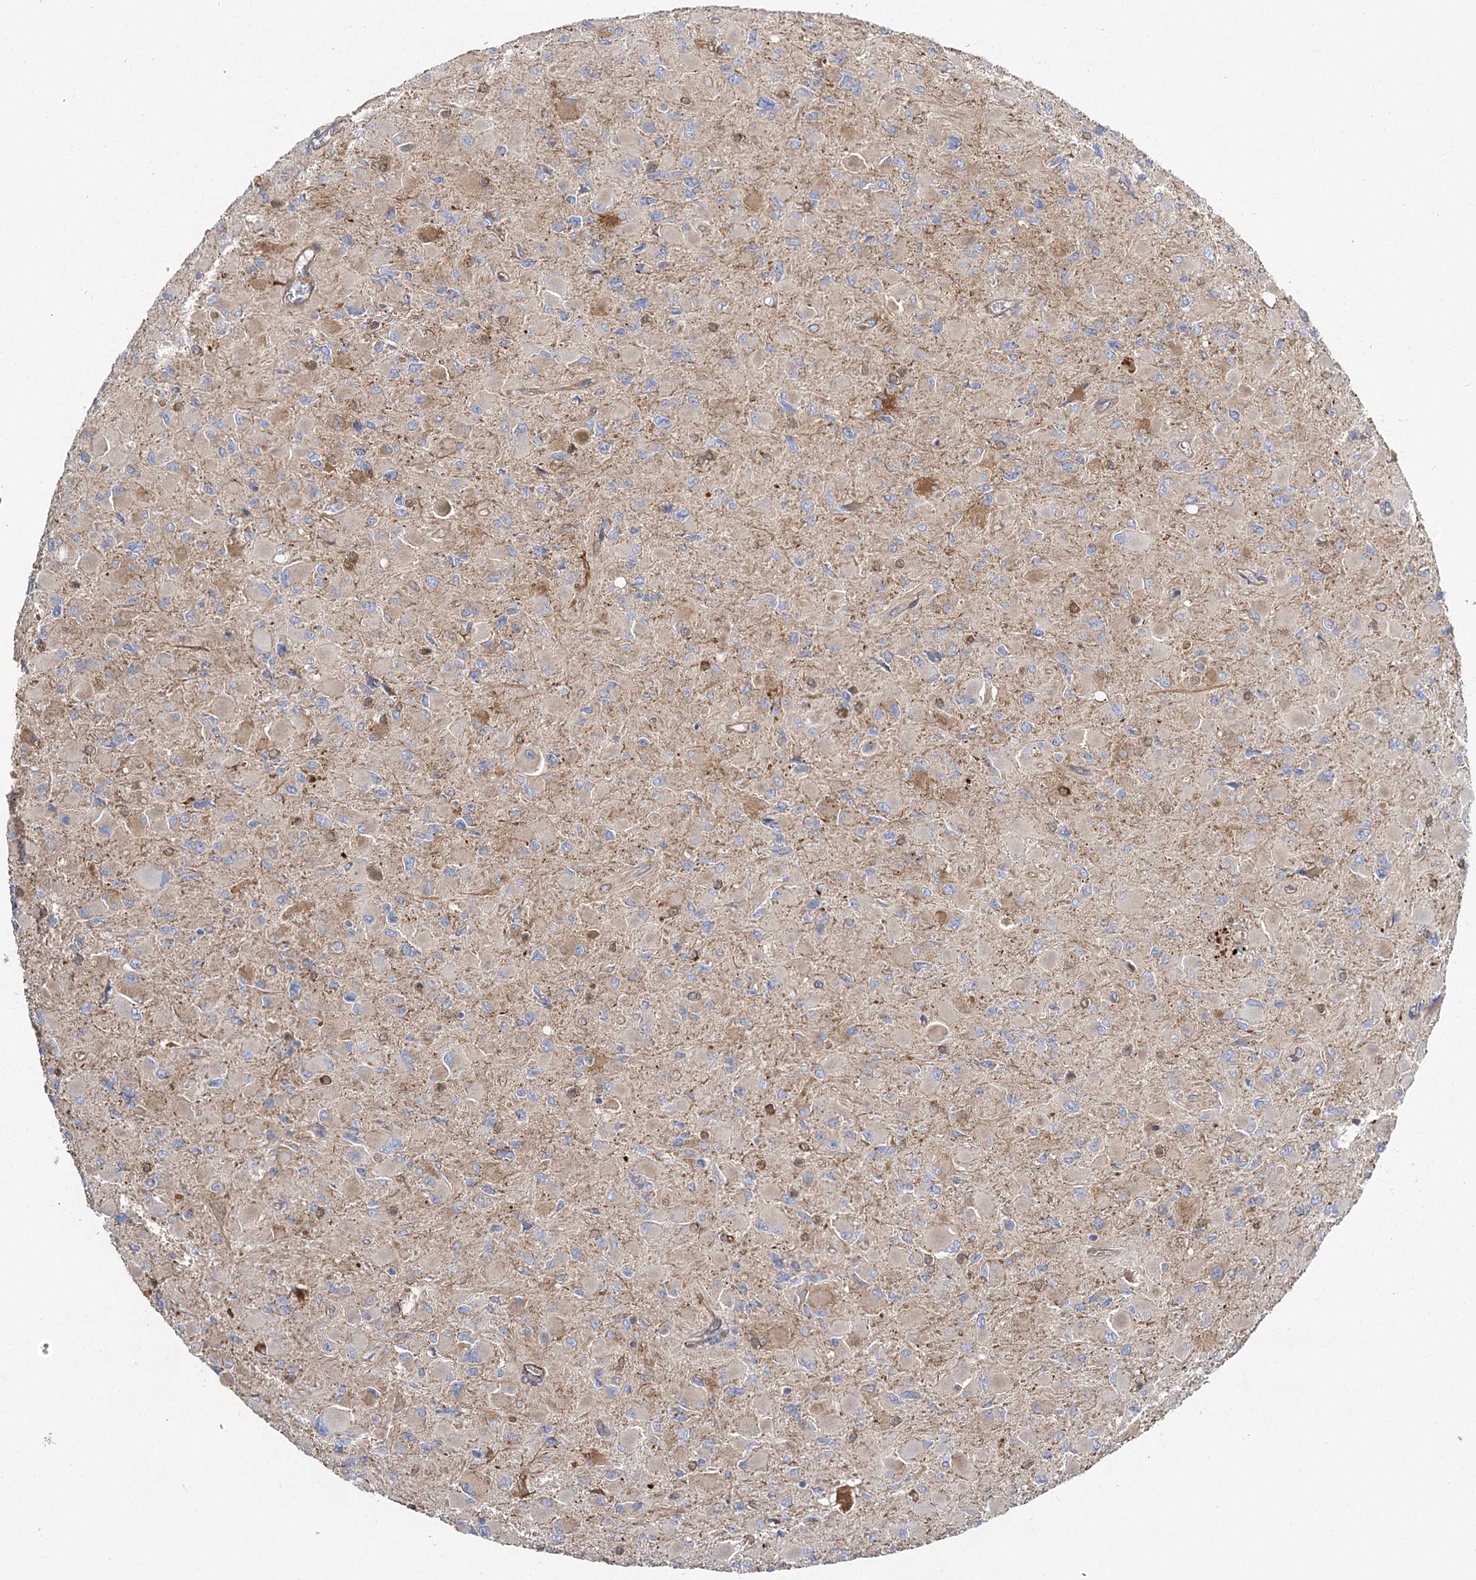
{"staining": {"intensity": "weak", "quantity": "<25%", "location": "cytoplasmic/membranous"}, "tissue": "glioma", "cell_type": "Tumor cells", "image_type": "cancer", "snomed": [{"axis": "morphology", "description": "Glioma, malignant, High grade"}, {"axis": "topography", "description": "Cerebral cortex"}], "caption": "This is an IHC image of glioma. There is no positivity in tumor cells.", "gene": "RMDN2", "patient": {"sex": "female", "age": 36}}